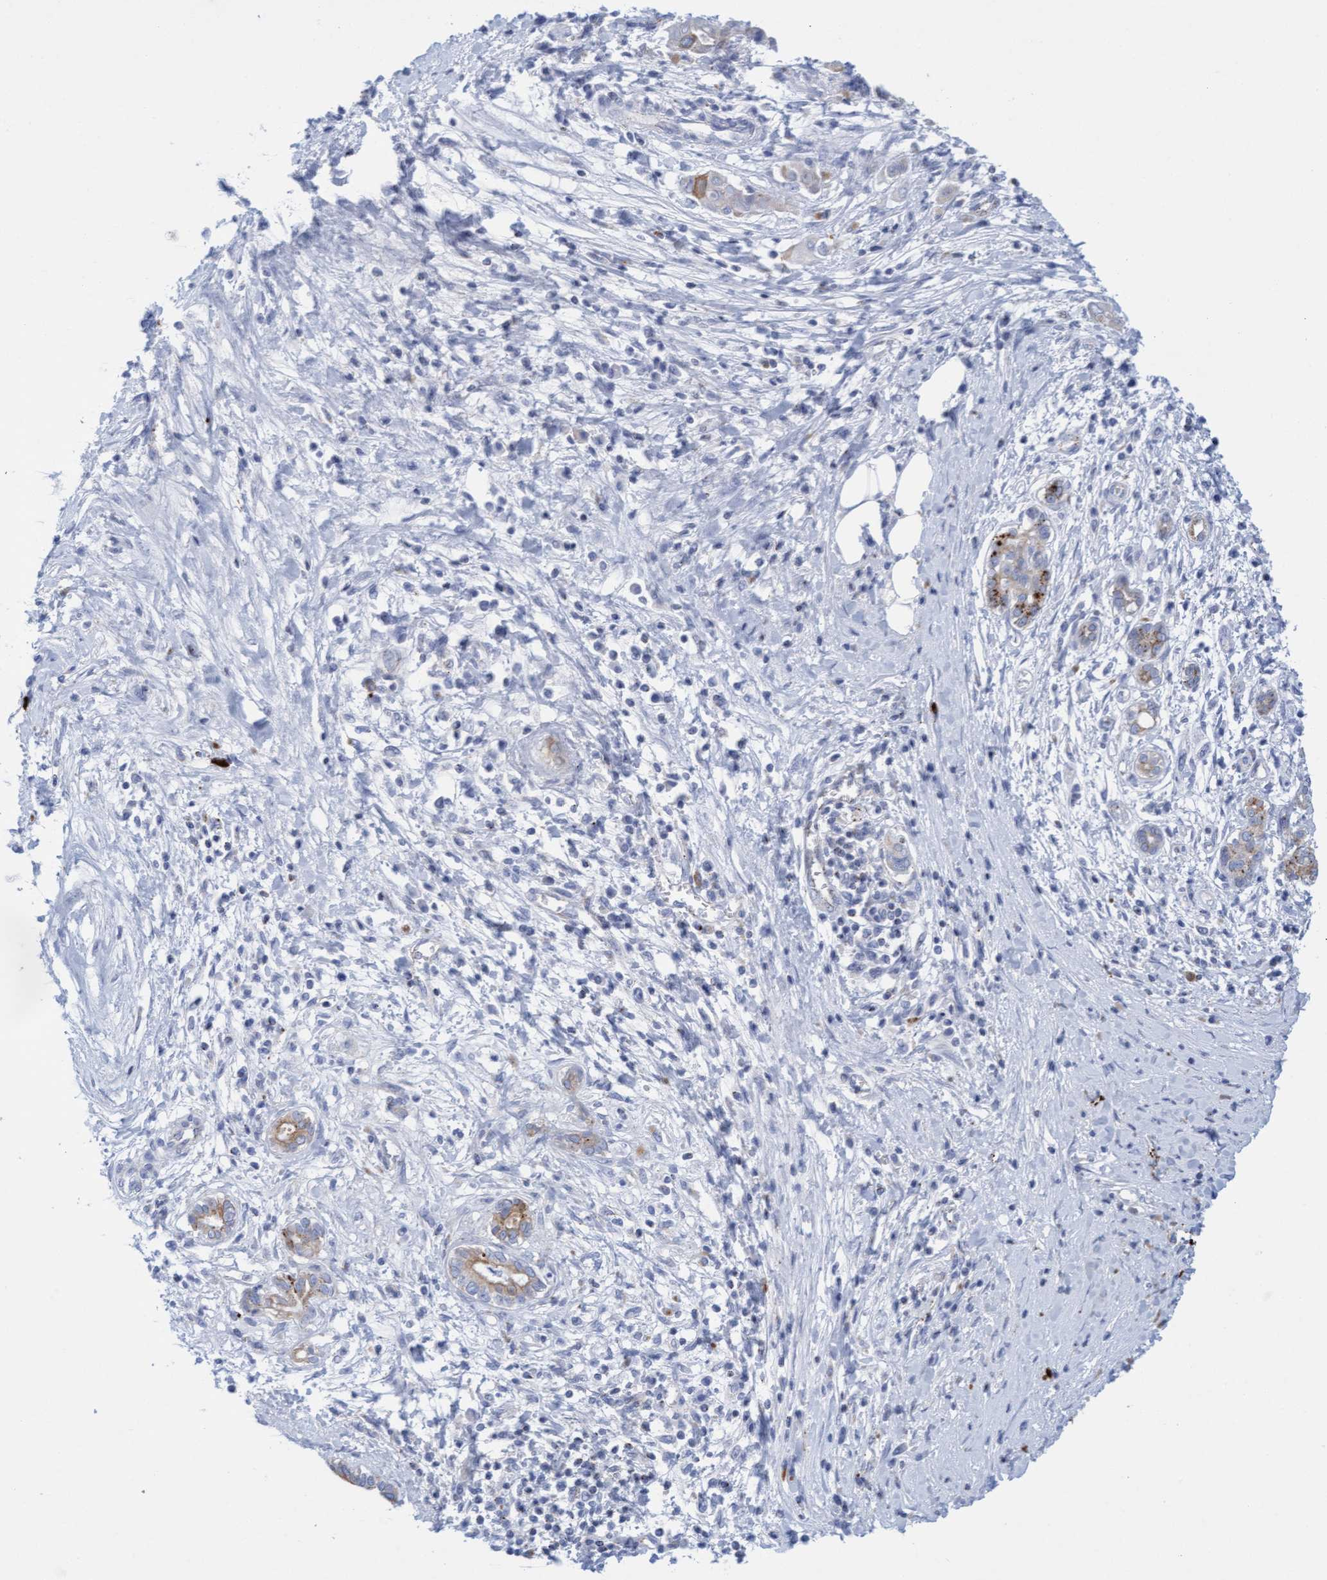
{"staining": {"intensity": "weak", "quantity": "25%-75%", "location": "cytoplasmic/membranous"}, "tissue": "pancreatic cancer", "cell_type": "Tumor cells", "image_type": "cancer", "snomed": [{"axis": "morphology", "description": "Adenocarcinoma, NOS"}, {"axis": "topography", "description": "Pancreas"}], "caption": "Tumor cells exhibit weak cytoplasmic/membranous staining in about 25%-75% of cells in pancreatic cancer.", "gene": "SGSH", "patient": {"sex": "male", "age": 58}}